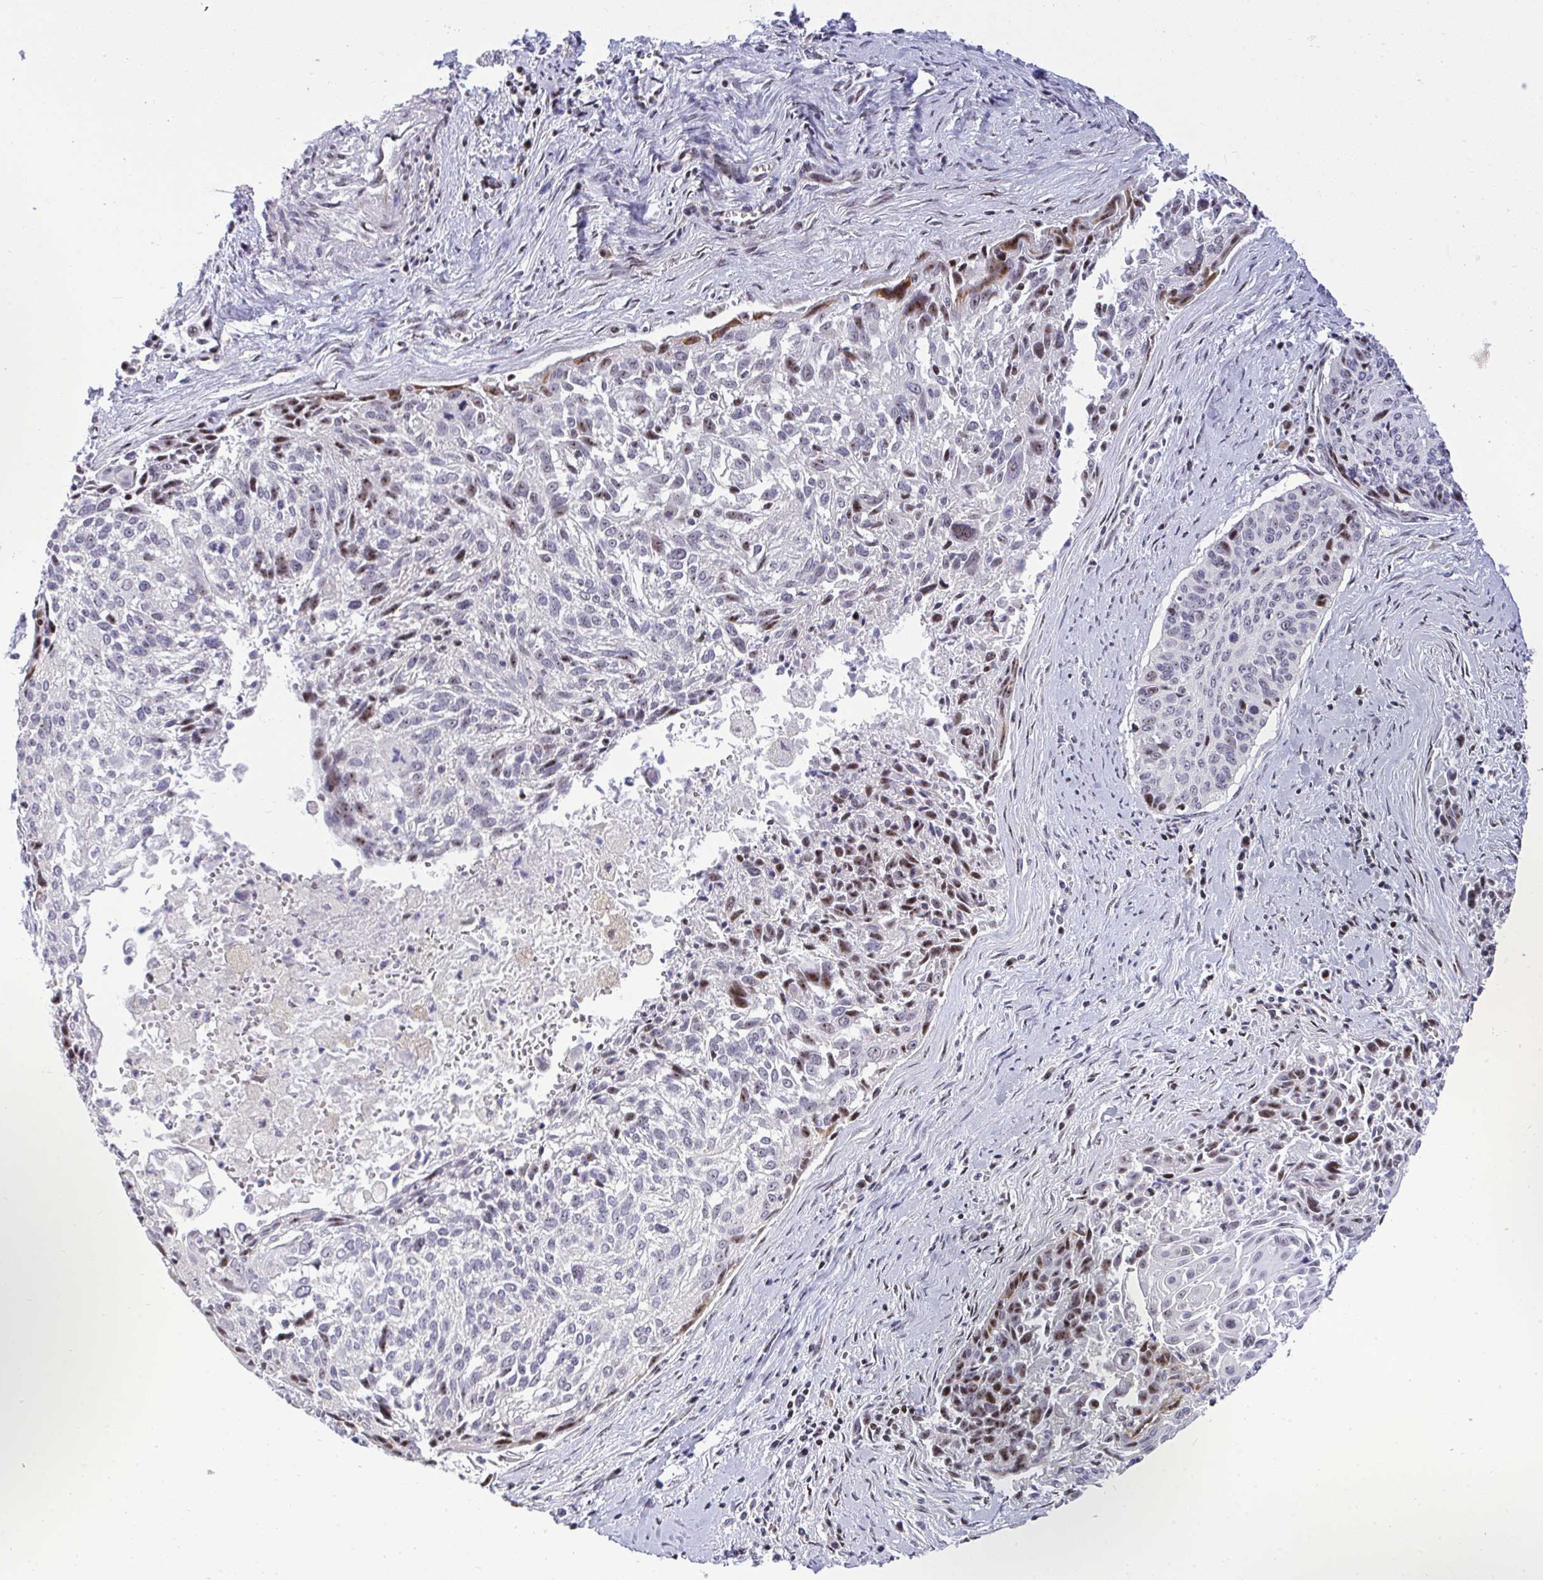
{"staining": {"intensity": "moderate", "quantity": "<25%", "location": "nuclear"}, "tissue": "cervical cancer", "cell_type": "Tumor cells", "image_type": "cancer", "snomed": [{"axis": "morphology", "description": "Squamous cell carcinoma, NOS"}, {"axis": "topography", "description": "Cervix"}], "caption": "A brown stain highlights moderate nuclear expression of a protein in cervical cancer (squamous cell carcinoma) tumor cells.", "gene": "PLPPR3", "patient": {"sex": "female", "age": 55}}